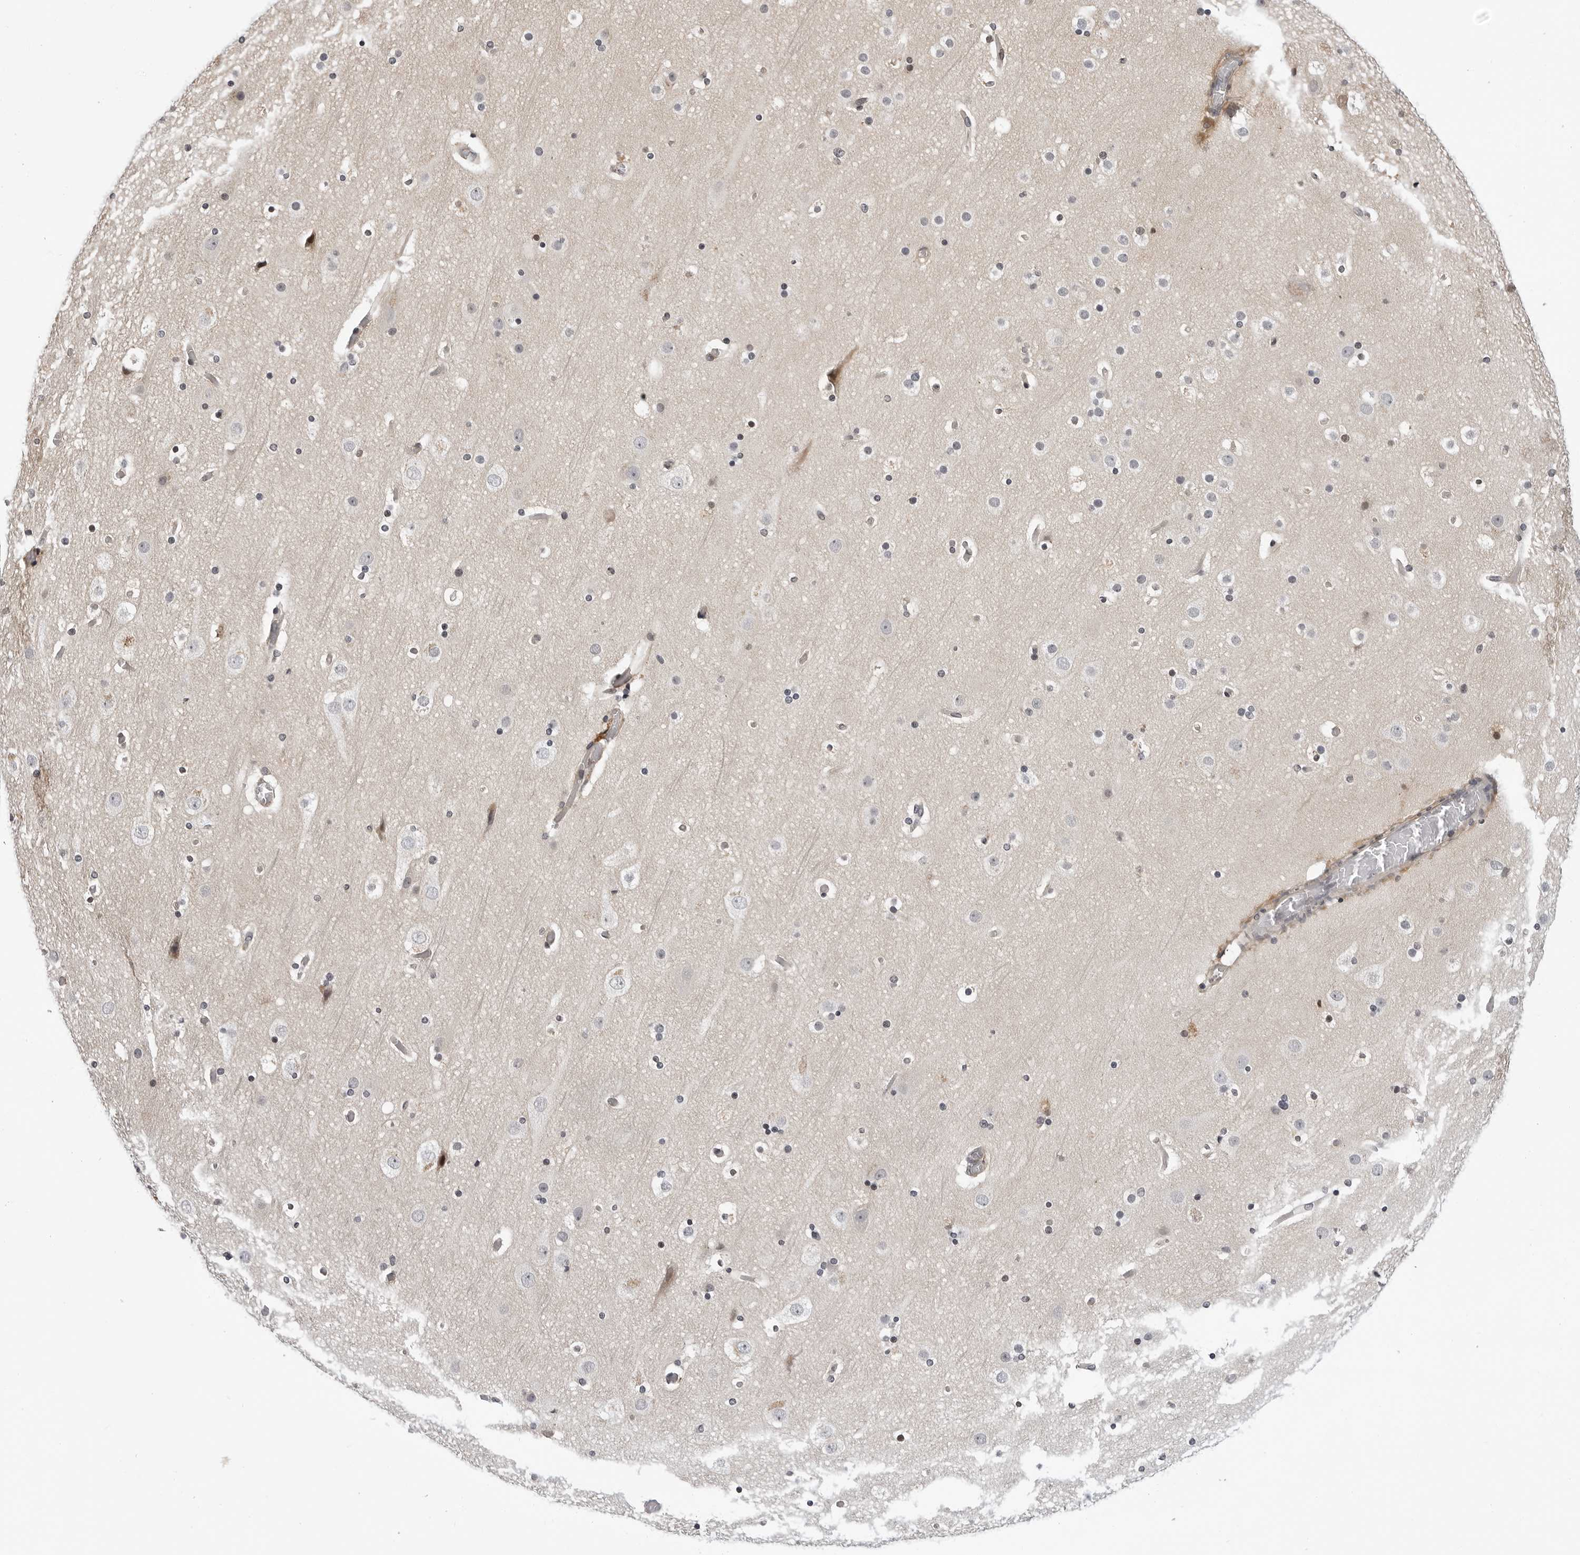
{"staining": {"intensity": "moderate", "quantity": "25%-75%", "location": "cytoplasmic/membranous"}, "tissue": "cerebral cortex", "cell_type": "Endothelial cells", "image_type": "normal", "snomed": [{"axis": "morphology", "description": "Normal tissue, NOS"}, {"axis": "topography", "description": "Cerebral cortex"}], "caption": "Moderate cytoplasmic/membranous expression is seen in approximately 25%-75% of endothelial cells in unremarkable cerebral cortex. Ihc stains the protein of interest in brown and the nuclei are stained blue.", "gene": "KIAA1614", "patient": {"sex": "male", "age": 57}}